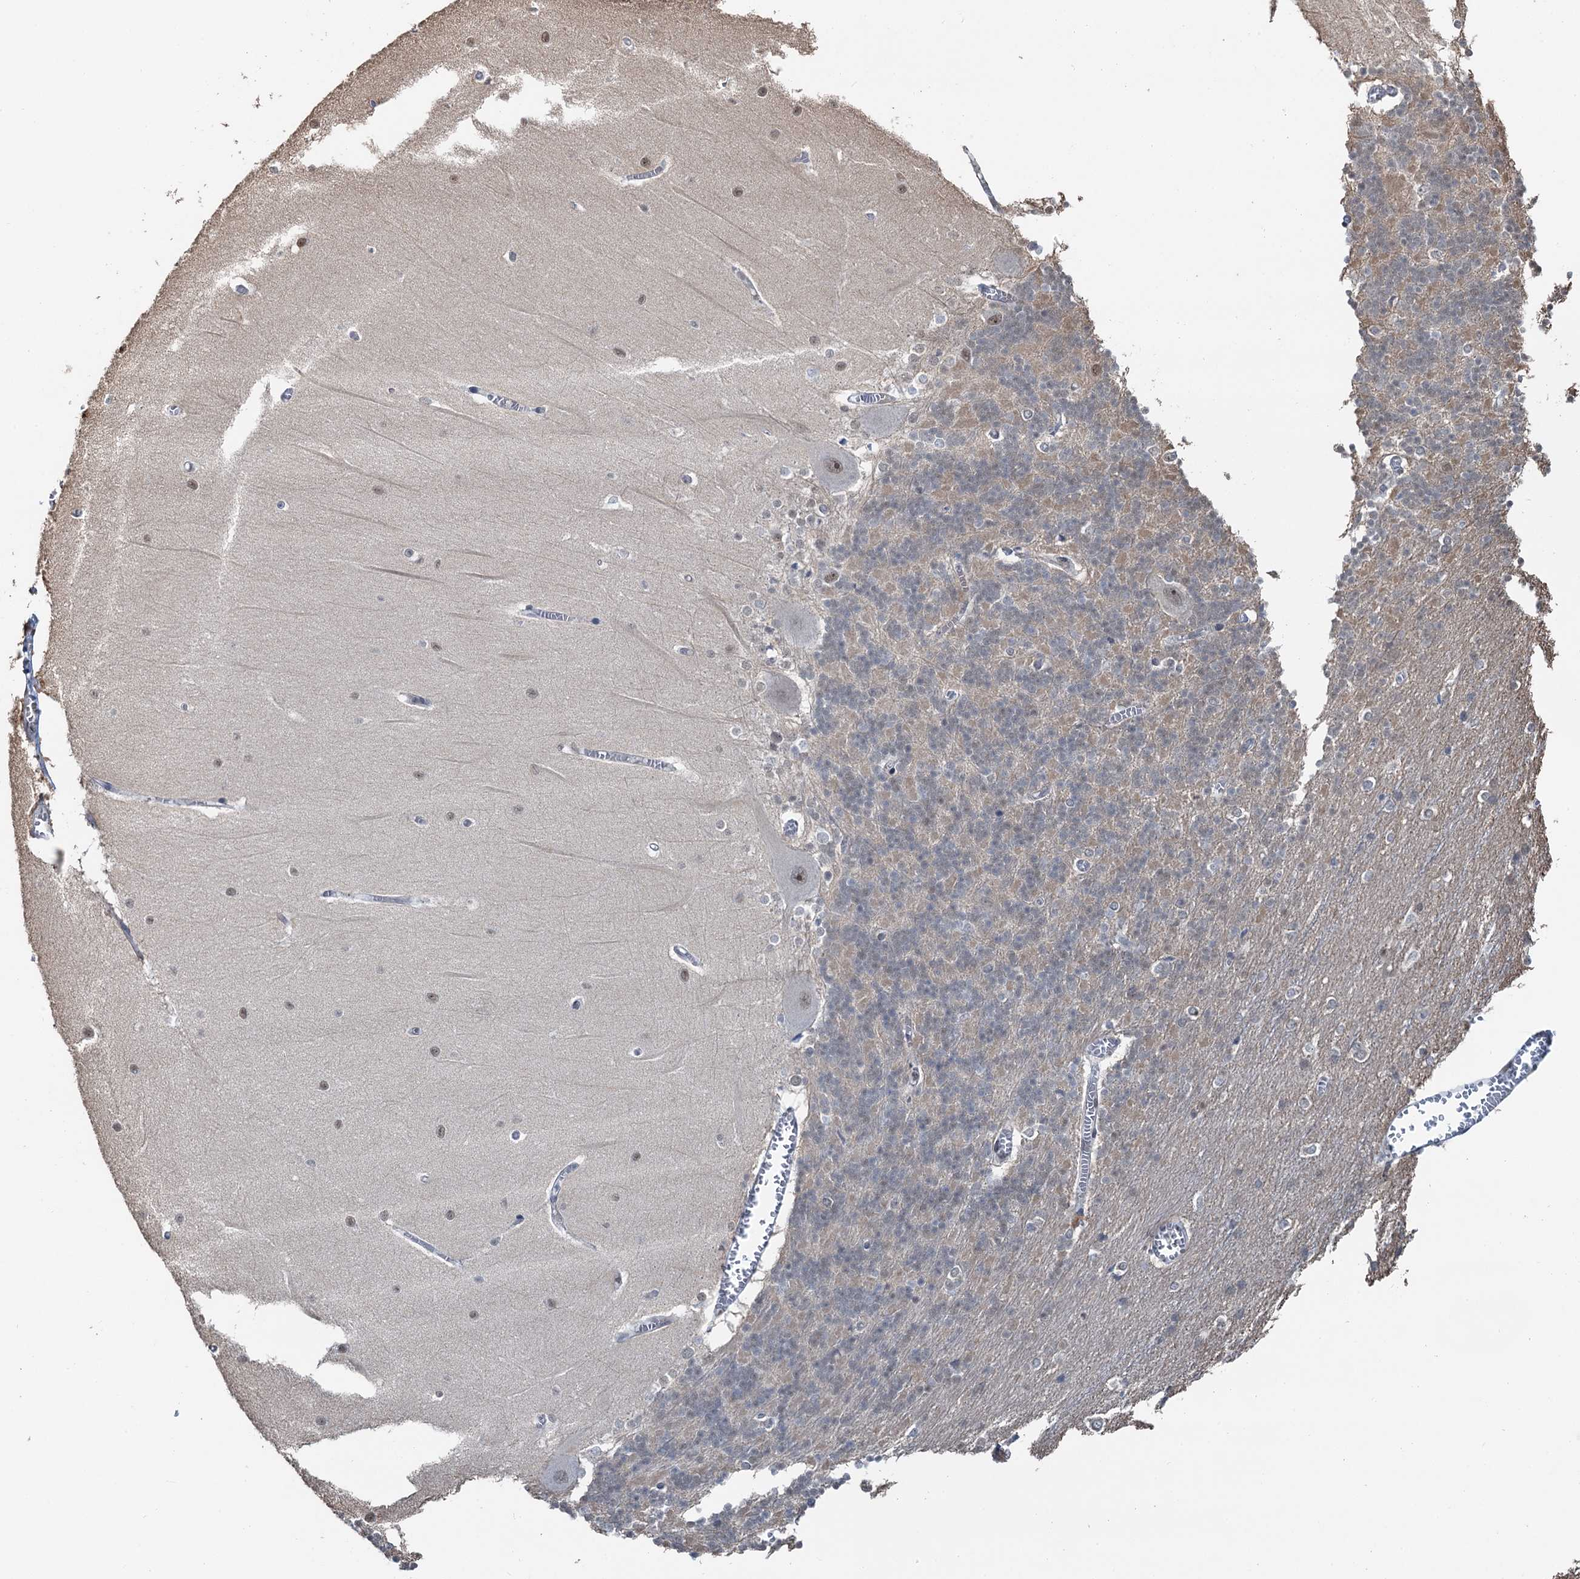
{"staining": {"intensity": "weak", "quantity": "<25%", "location": "cytoplasmic/membranous"}, "tissue": "cerebellum", "cell_type": "Cells in granular layer", "image_type": "normal", "snomed": [{"axis": "morphology", "description": "Normal tissue, NOS"}, {"axis": "topography", "description": "Cerebellum"}], "caption": "Histopathology image shows no significant protein expression in cells in granular layer of unremarkable cerebellum.", "gene": "CFDP1", "patient": {"sex": "male", "age": 37}}